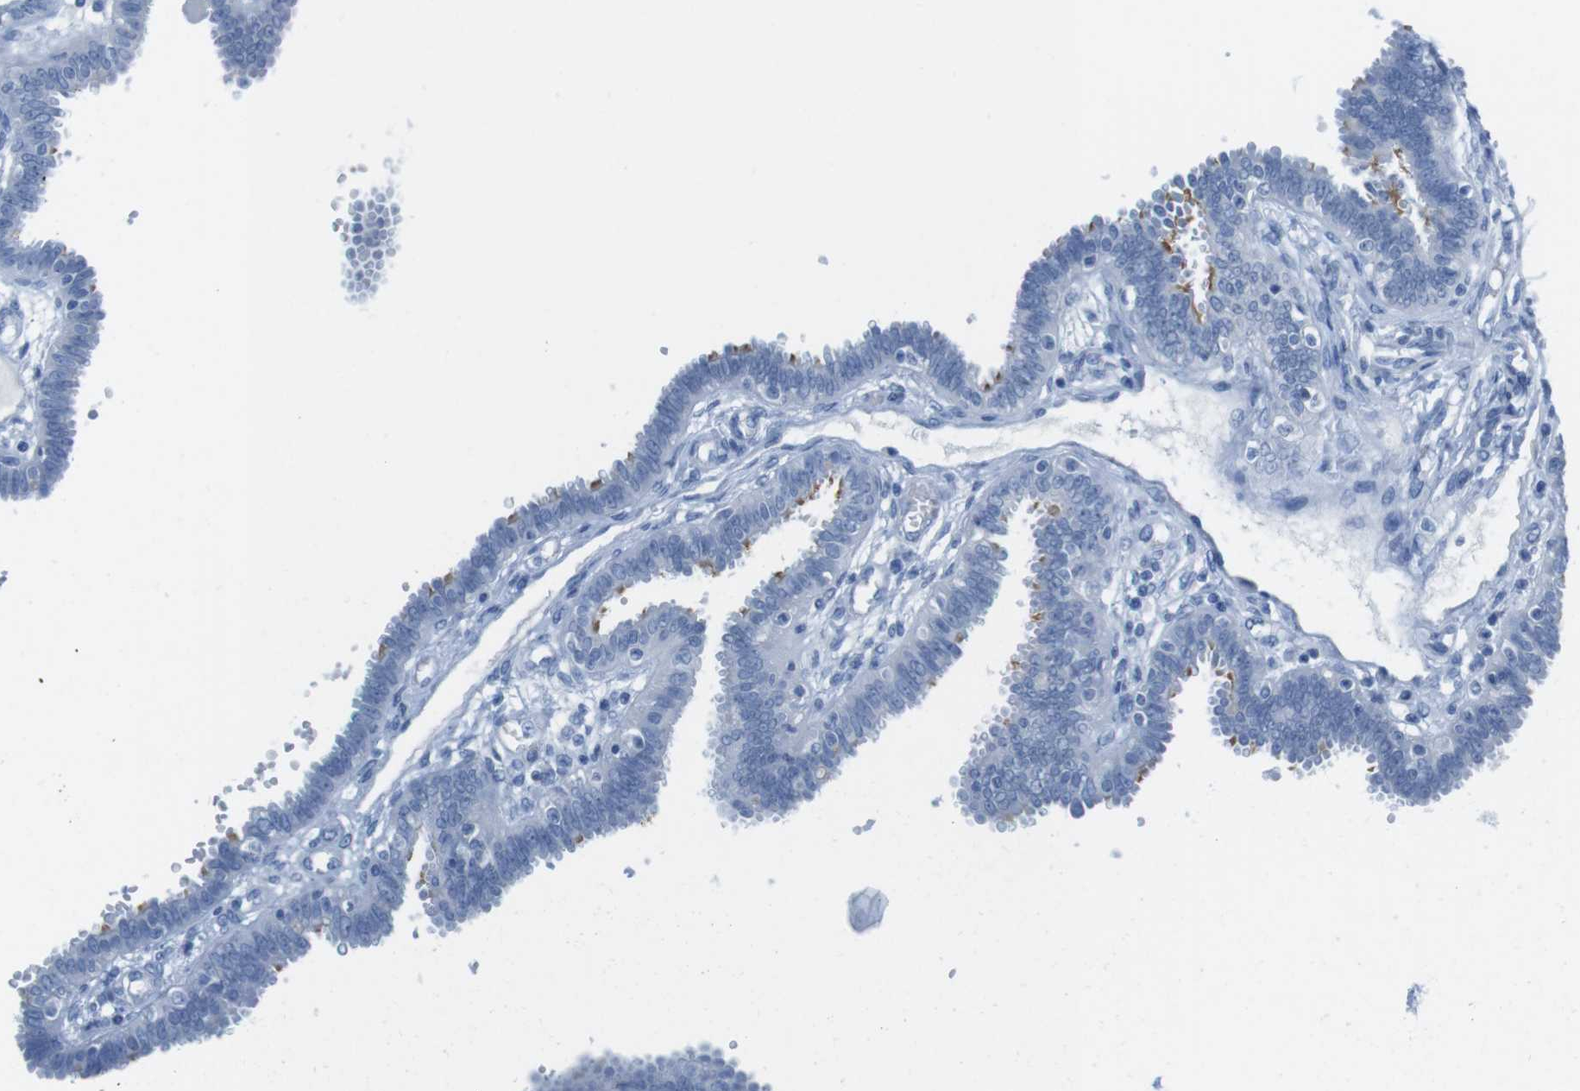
{"staining": {"intensity": "moderate", "quantity": "<25%", "location": "cytoplasmic/membranous"}, "tissue": "fallopian tube", "cell_type": "Glandular cells", "image_type": "normal", "snomed": [{"axis": "morphology", "description": "Normal tissue, NOS"}, {"axis": "topography", "description": "Fallopian tube"}], "caption": "Protein staining of normal fallopian tube displays moderate cytoplasmic/membranous staining in about <25% of glandular cells.", "gene": "GAP43", "patient": {"sex": "female", "age": 32}}